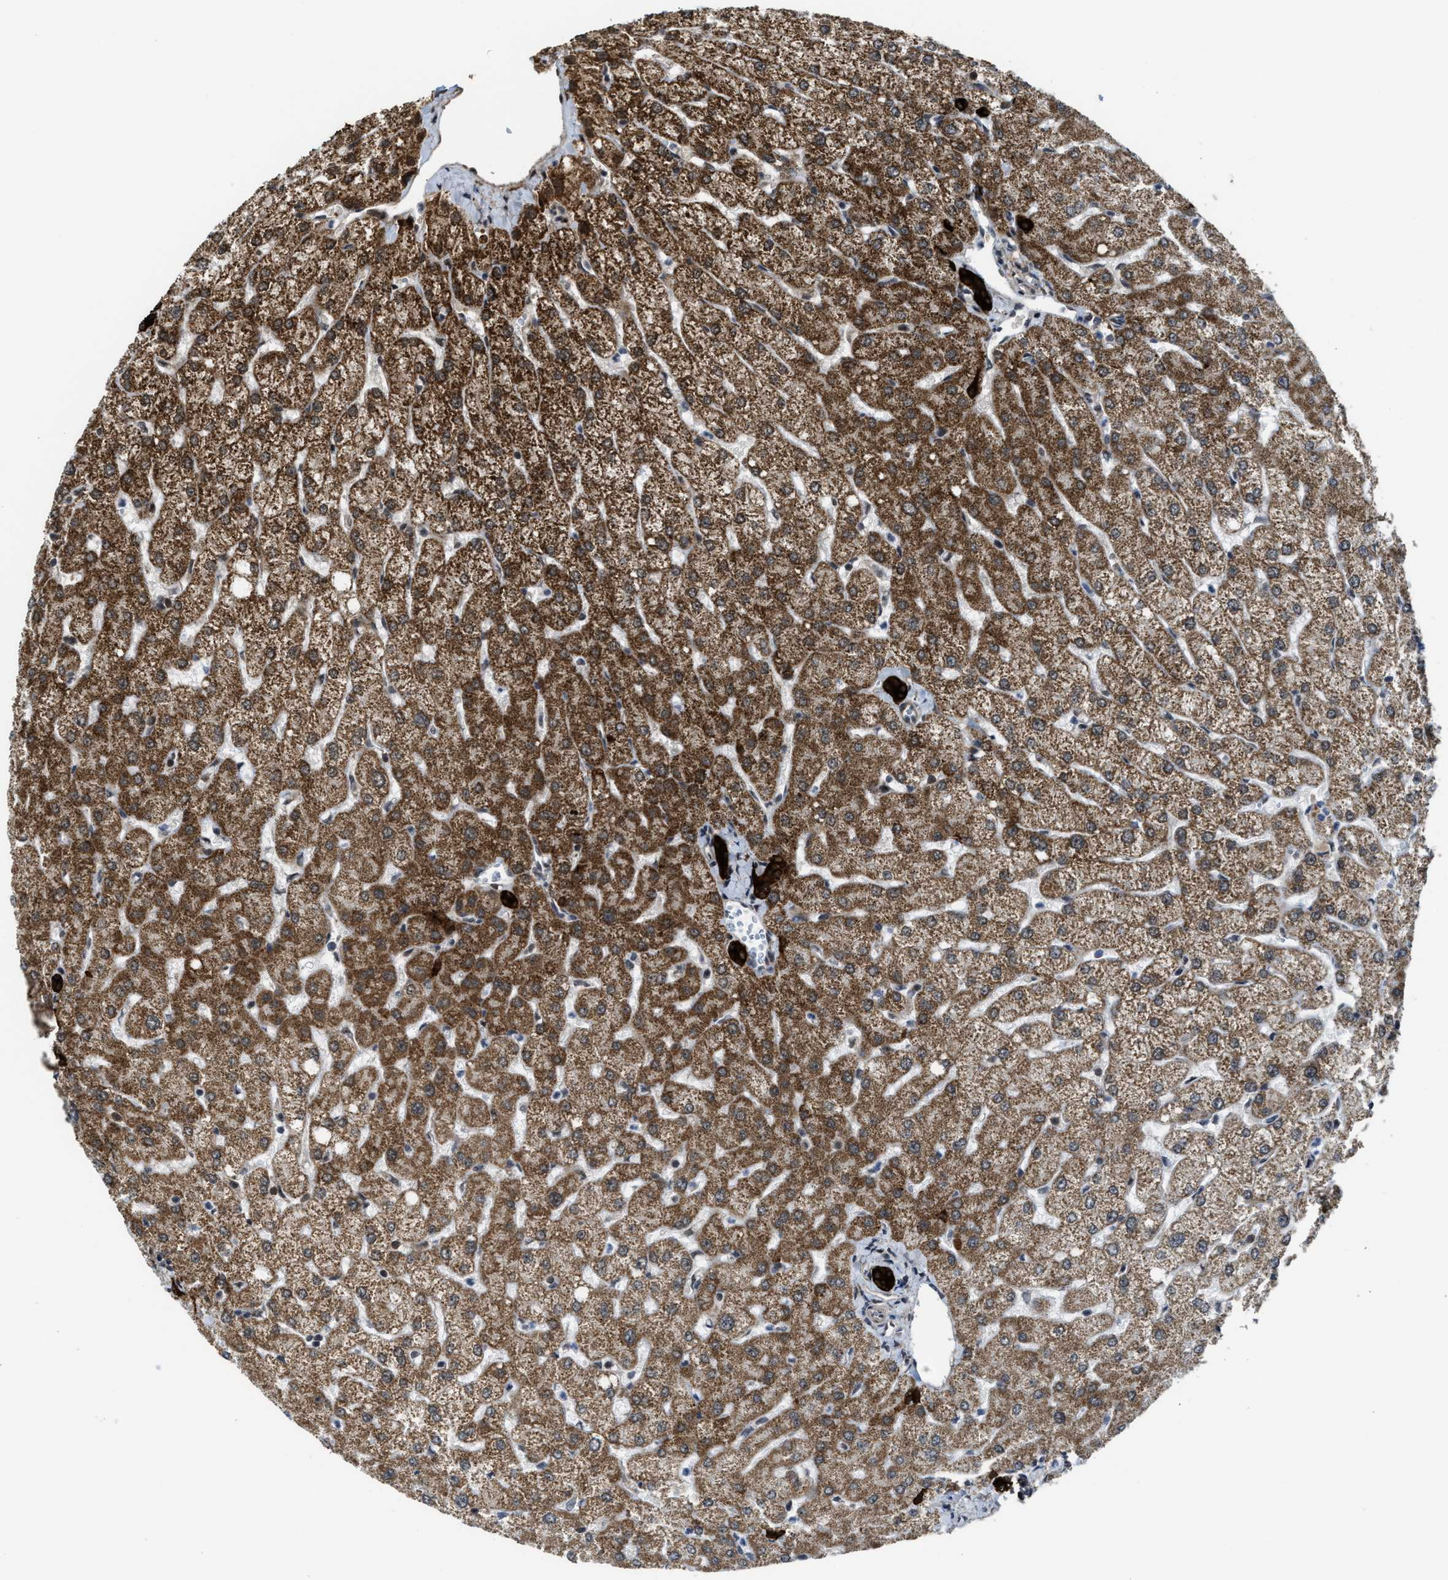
{"staining": {"intensity": "strong", "quantity": ">75%", "location": "cytoplasmic/membranous"}, "tissue": "liver", "cell_type": "Cholangiocytes", "image_type": "normal", "snomed": [{"axis": "morphology", "description": "Normal tissue, NOS"}, {"axis": "topography", "description": "Liver"}], "caption": "High-power microscopy captured an IHC photomicrograph of benign liver, revealing strong cytoplasmic/membranous staining in approximately >75% of cholangiocytes.", "gene": "ZNF250", "patient": {"sex": "female", "age": 54}}